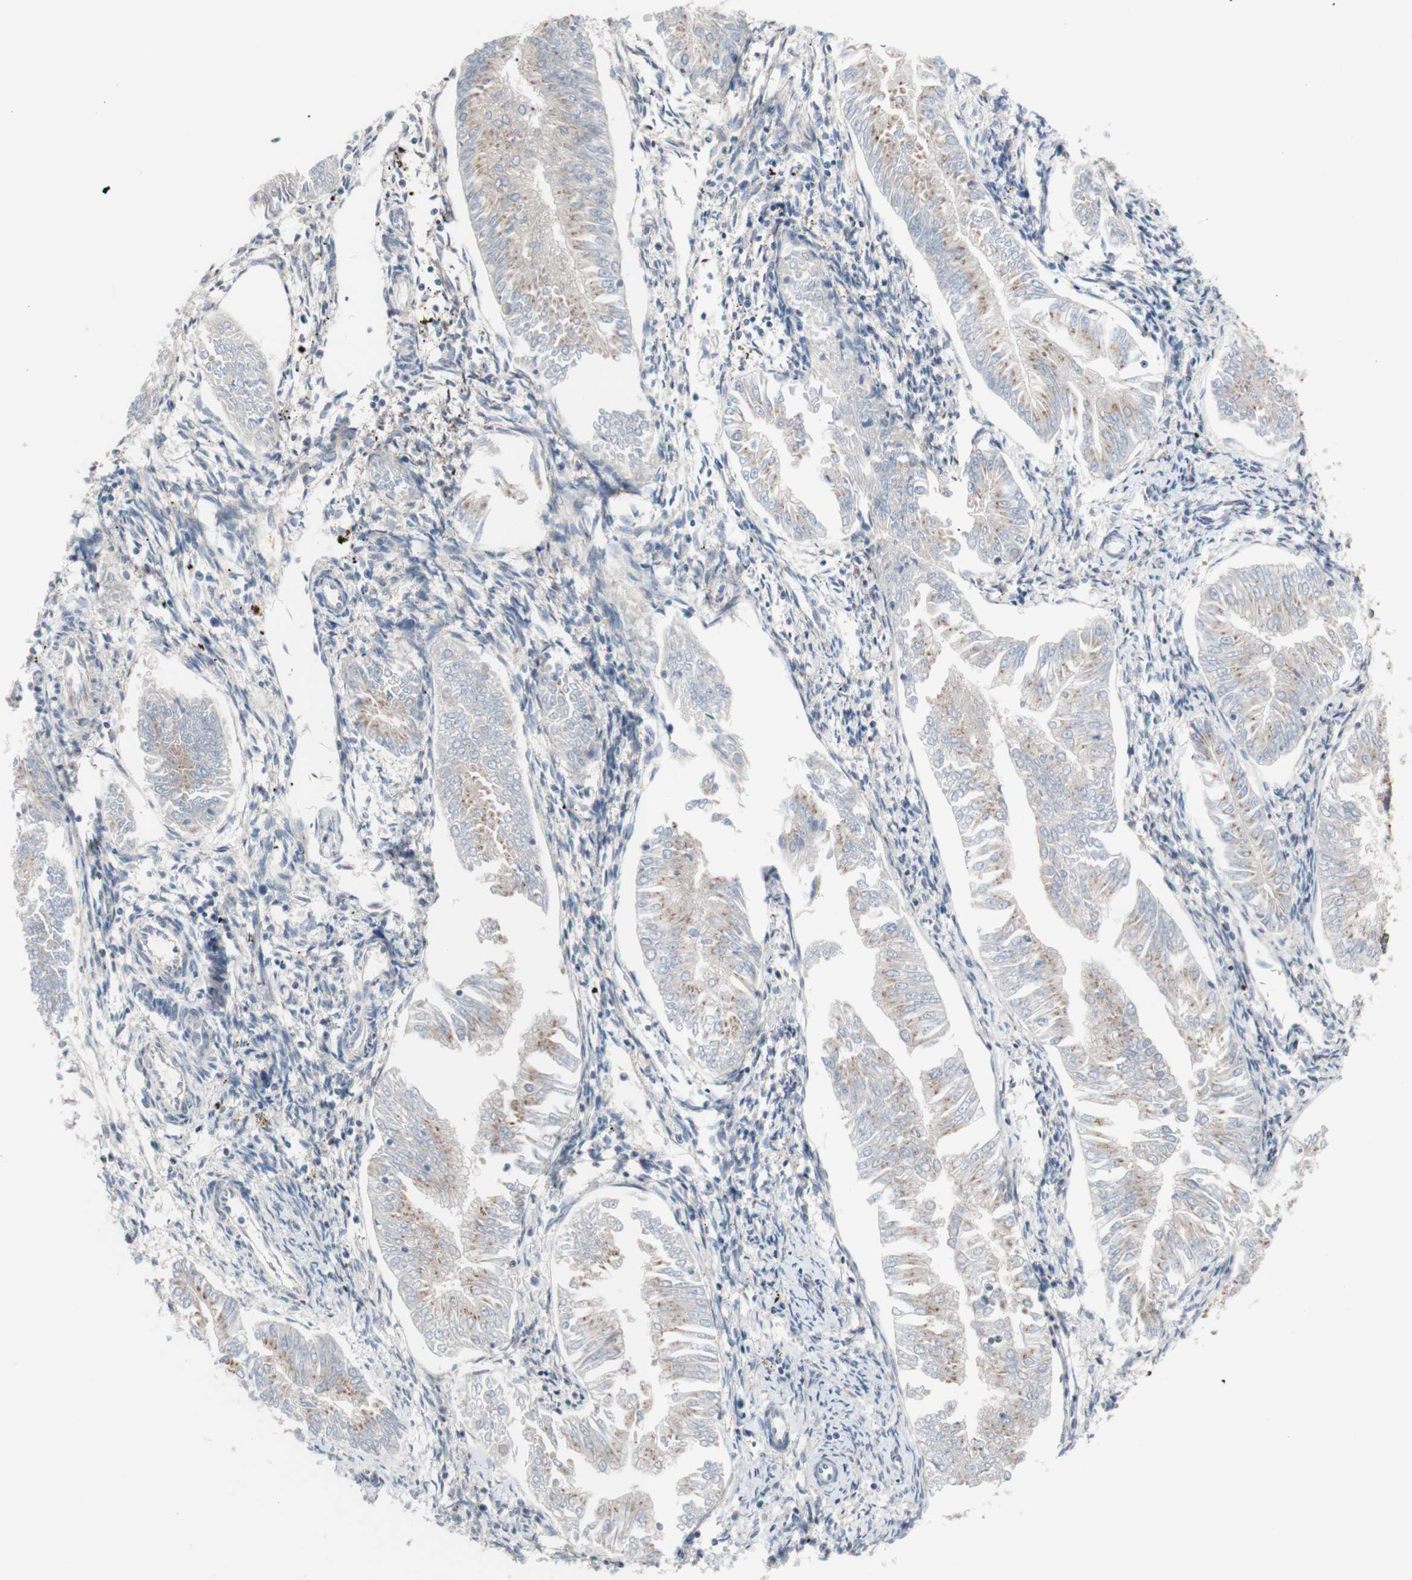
{"staining": {"intensity": "weak", "quantity": ">75%", "location": "cytoplasmic/membranous"}, "tissue": "endometrial cancer", "cell_type": "Tumor cells", "image_type": "cancer", "snomed": [{"axis": "morphology", "description": "Adenocarcinoma, NOS"}, {"axis": "topography", "description": "Endometrium"}], "caption": "Immunohistochemistry (IHC) histopathology image of neoplastic tissue: adenocarcinoma (endometrial) stained using immunohistochemistry (IHC) exhibits low levels of weak protein expression localized specifically in the cytoplasmic/membranous of tumor cells, appearing as a cytoplasmic/membranous brown color.", "gene": "CNN3", "patient": {"sex": "female", "age": 53}}